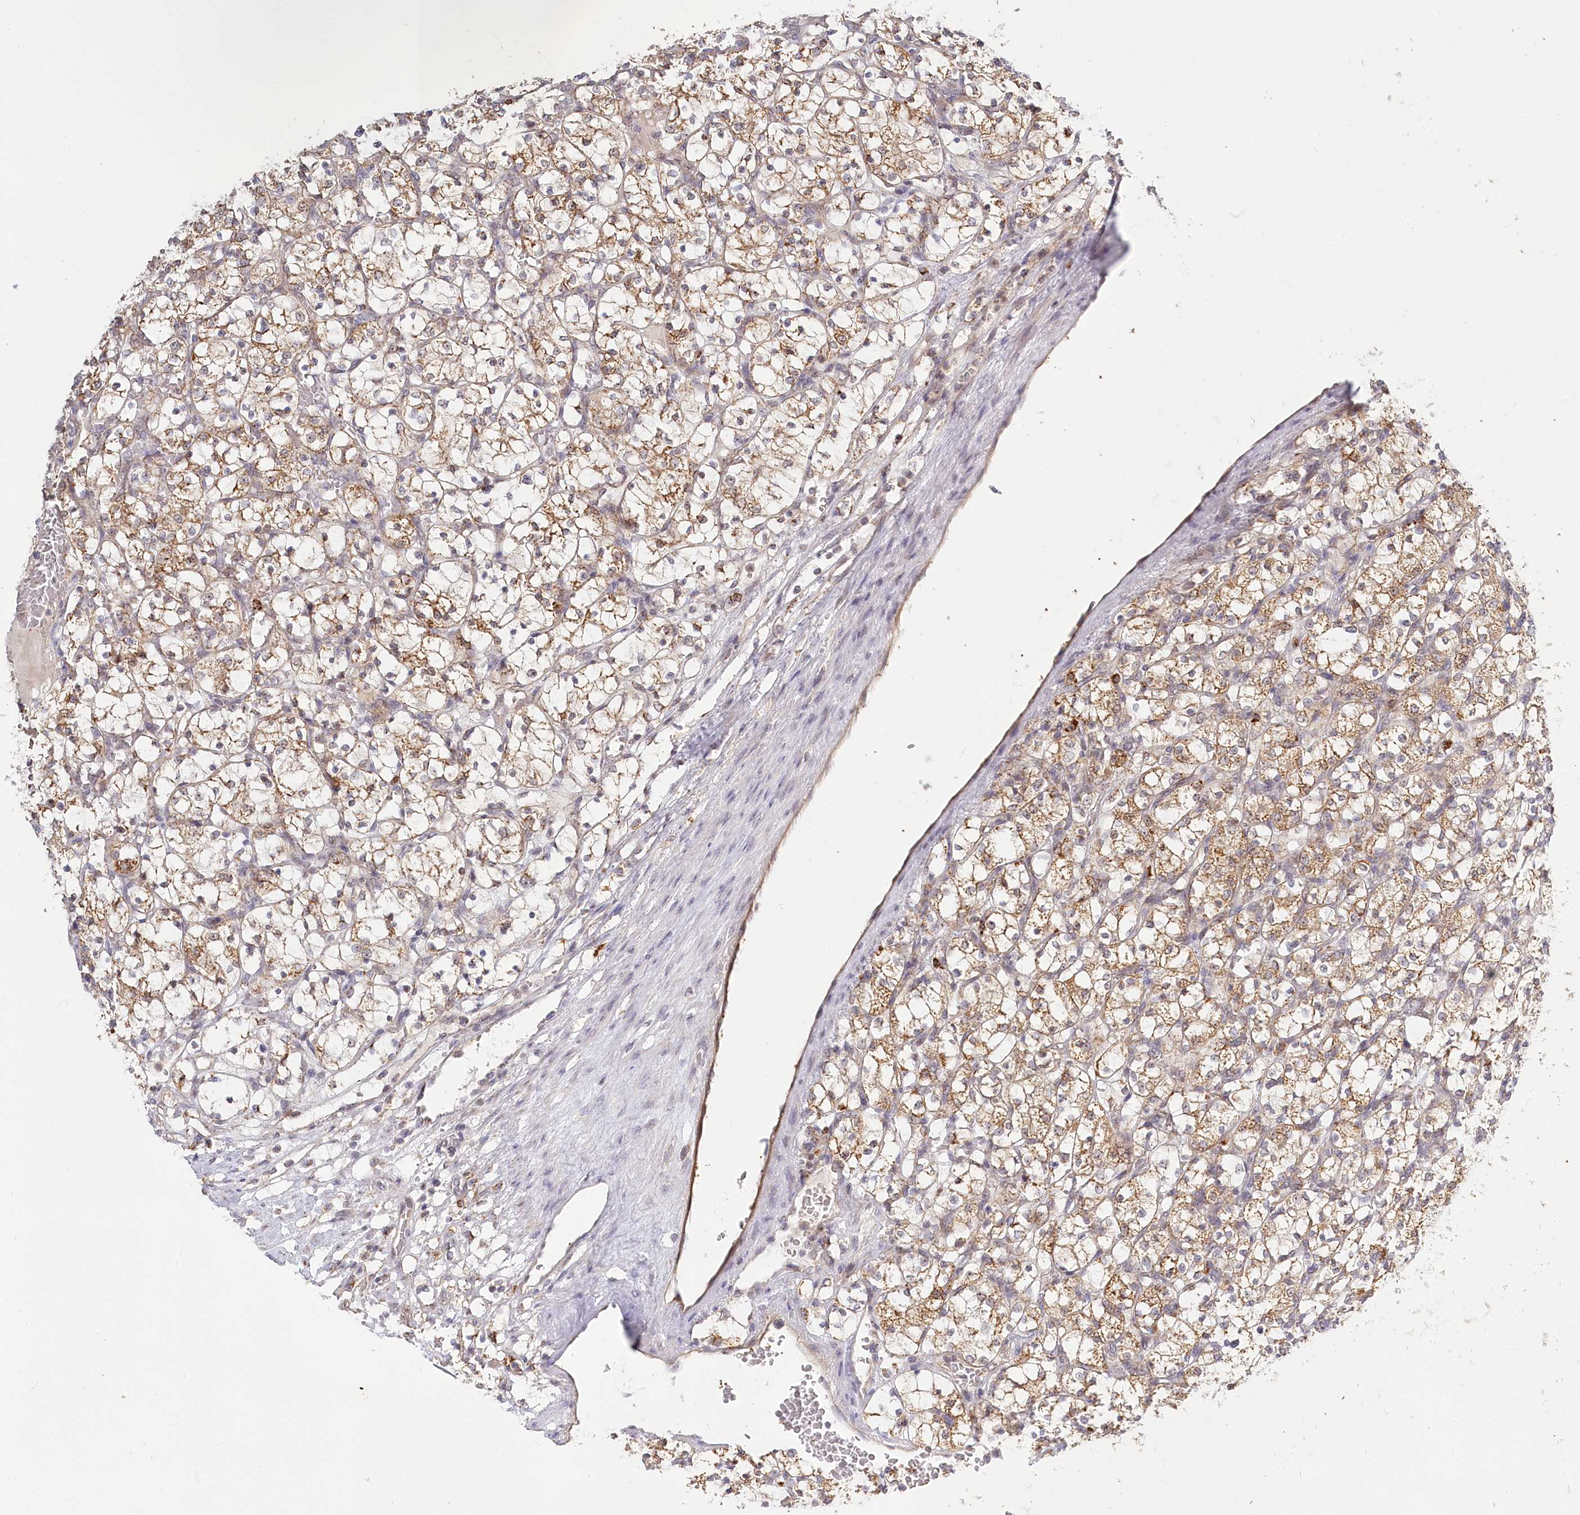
{"staining": {"intensity": "moderate", "quantity": ">75%", "location": "cytoplasmic/membranous"}, "tissue": "renal cancer", "cell_type": "Tumor cells", "image_type": "cancer", "snomed": [{"axis": "morphology", "description": "Adenocarcinoma, NOS"}, {"axis": "topography", "description": "Kidney"}], "caption": "Adenocarcinoma (renal) stained with a protein marker reveals moderate staining in tumor cells.", "gene": "RTN4IP1", "patient": {"sex": "female", "age": 69}}